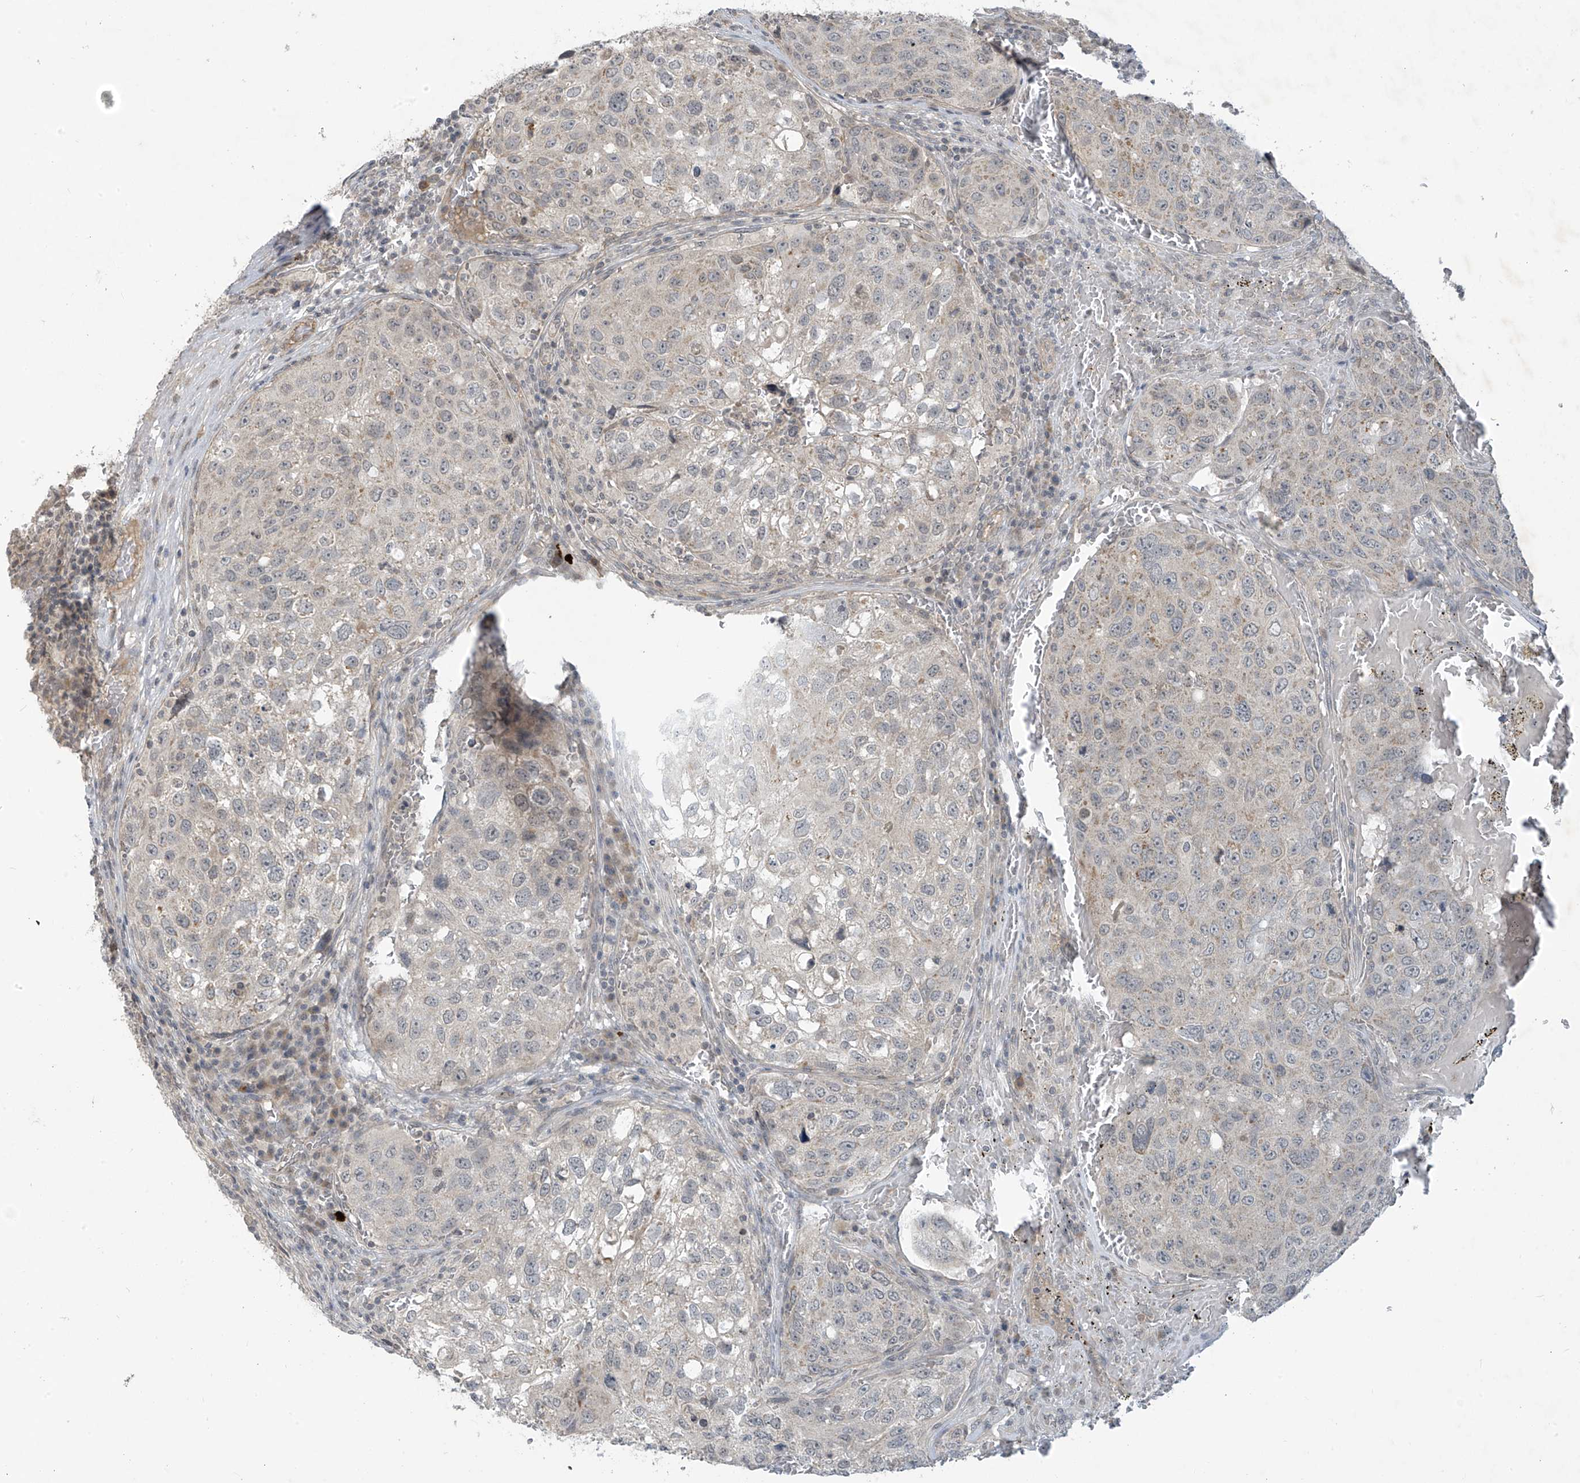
{"staining": {"intensity": "weak", "quantity": "<25%", "location": "cytoplasmic/membranous"}, "tissue": "urothelial cancer", "cell_type": "Tumor cells", "image_type": "cancer", "snomed": [{"axis": "morphology", "description": "Urothelial carcinoma, High grade"}, {"axis": "topography", "description": "Lymph node"}, {"axis": "topography", "description": "Urinary bladder"}], "caption": "Urothelial carcinoma (high-grade) stained for a protein using IHC exhibits no positivity tumor cells.", "gene": "DGKQ", "patient": {"sex": "male", "age": 51}}